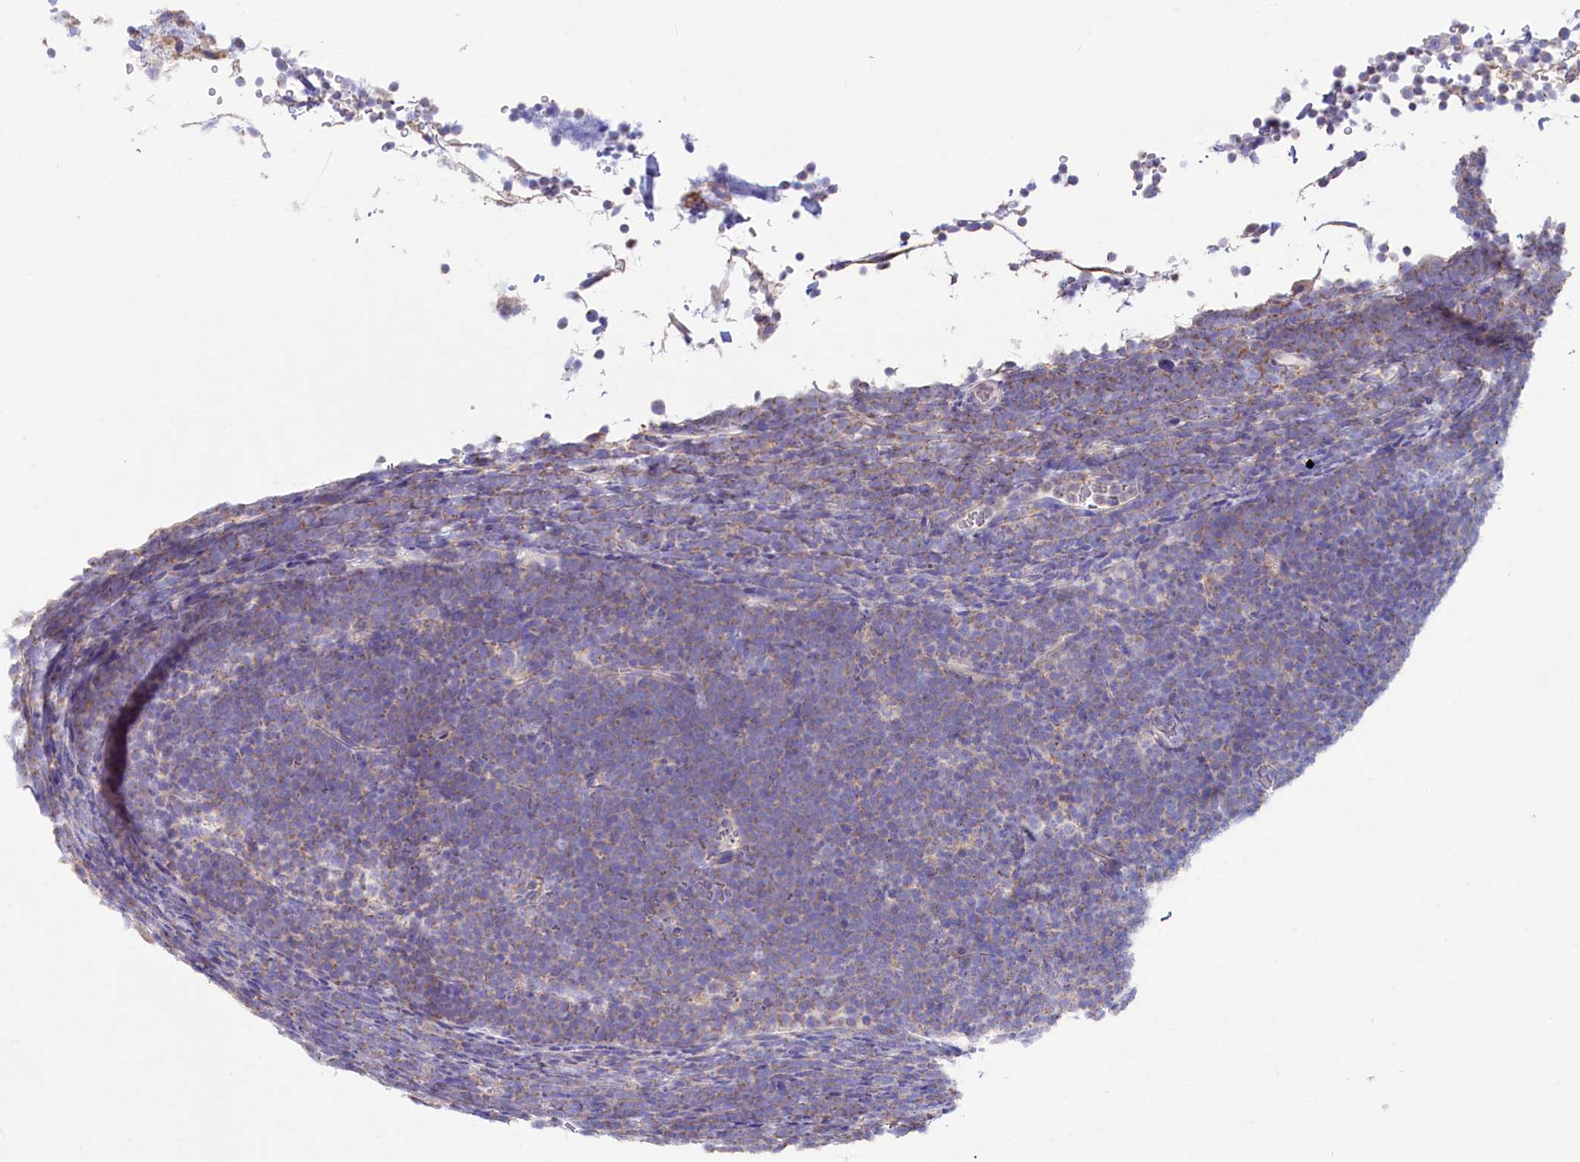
{"staining": {"intensity": "moderate", "quantity": "<25%", "location": "cytoplasmic/membranous"}, "tissue": "lymphoma", "cell_type": "Tumor cells", "image_type": "cancer", "snomed": [{"axis": "morphology", "description": "Malignant lymphoma, non-Hodgkin's type, High grade"}, {"axis": "topography", "description": "Lymph node"}], "caption": "This is an image of immunohistochemistry (IHC) staining of high-grade malignant lymphoma, non-Hodgkin's type, which shows moderate staining in the cytoplasmic/membranous of tumor cells.", "gene": "VPS26B", "patient": {"sex": "male", "age": 13}}